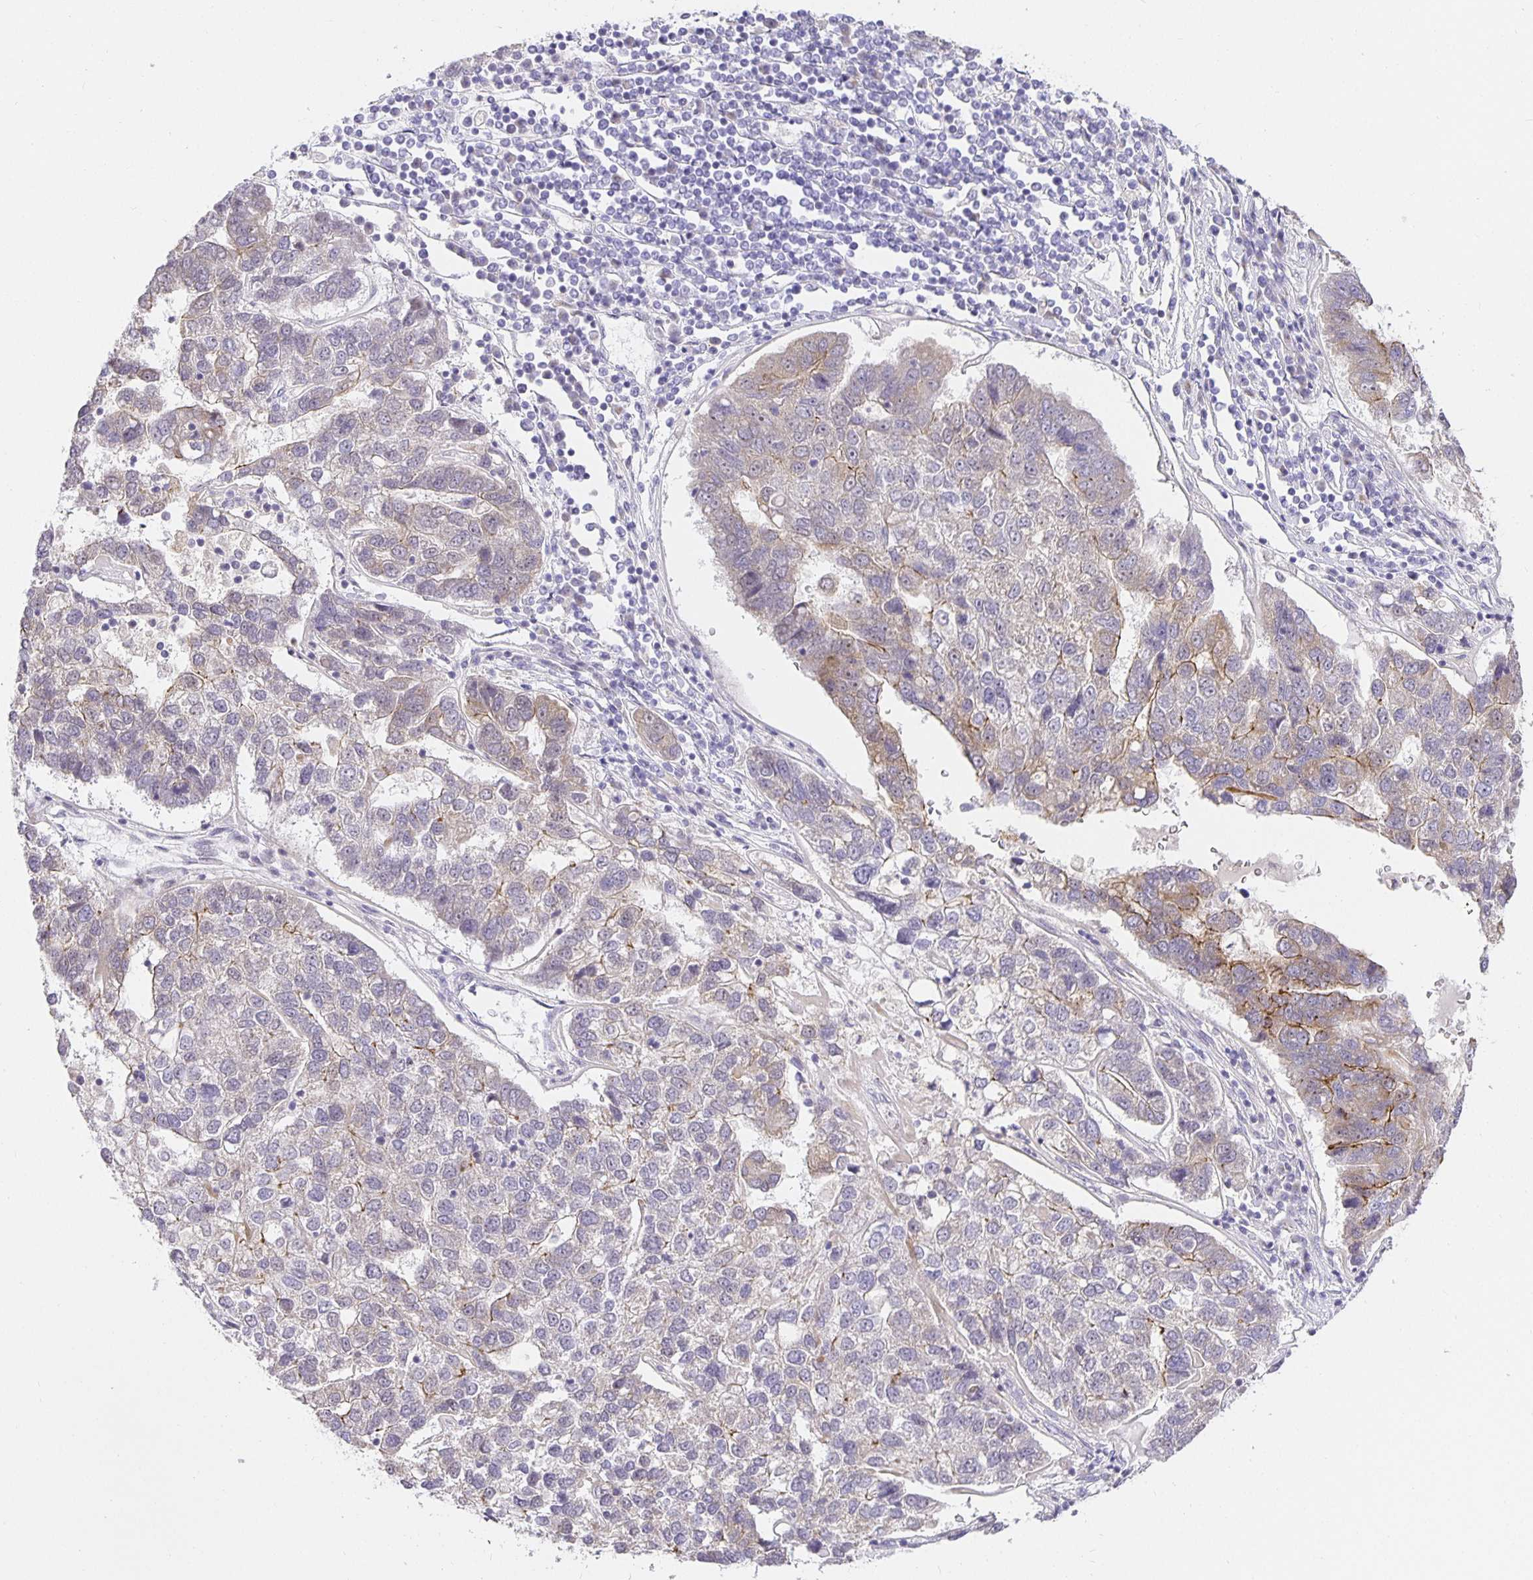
{"staining": {"intensity": "moderate", "quantity": "25%-75%", "location": "cytoplasmic/membranous"}, "tissue": "pancreatic cancer", "cell_type": "Tumor cells", "image_type": "cancer", "snomed": [{"axis": "morphology", "description": "Adenocarcinoma, NOS"}, {"axis": "topography", "description": "Pancreas"}], "caption": "Immunohistochemistry (DAB (3,3'-diaminobenzidine)) staining of pancreatic adenocarcinoma shows moderate cytoplasmic/membranous protein expression in approximately 25%-75% of tumor cells.", "gene": "TJP3", "patient": {"sex": "female", "age": 61}}